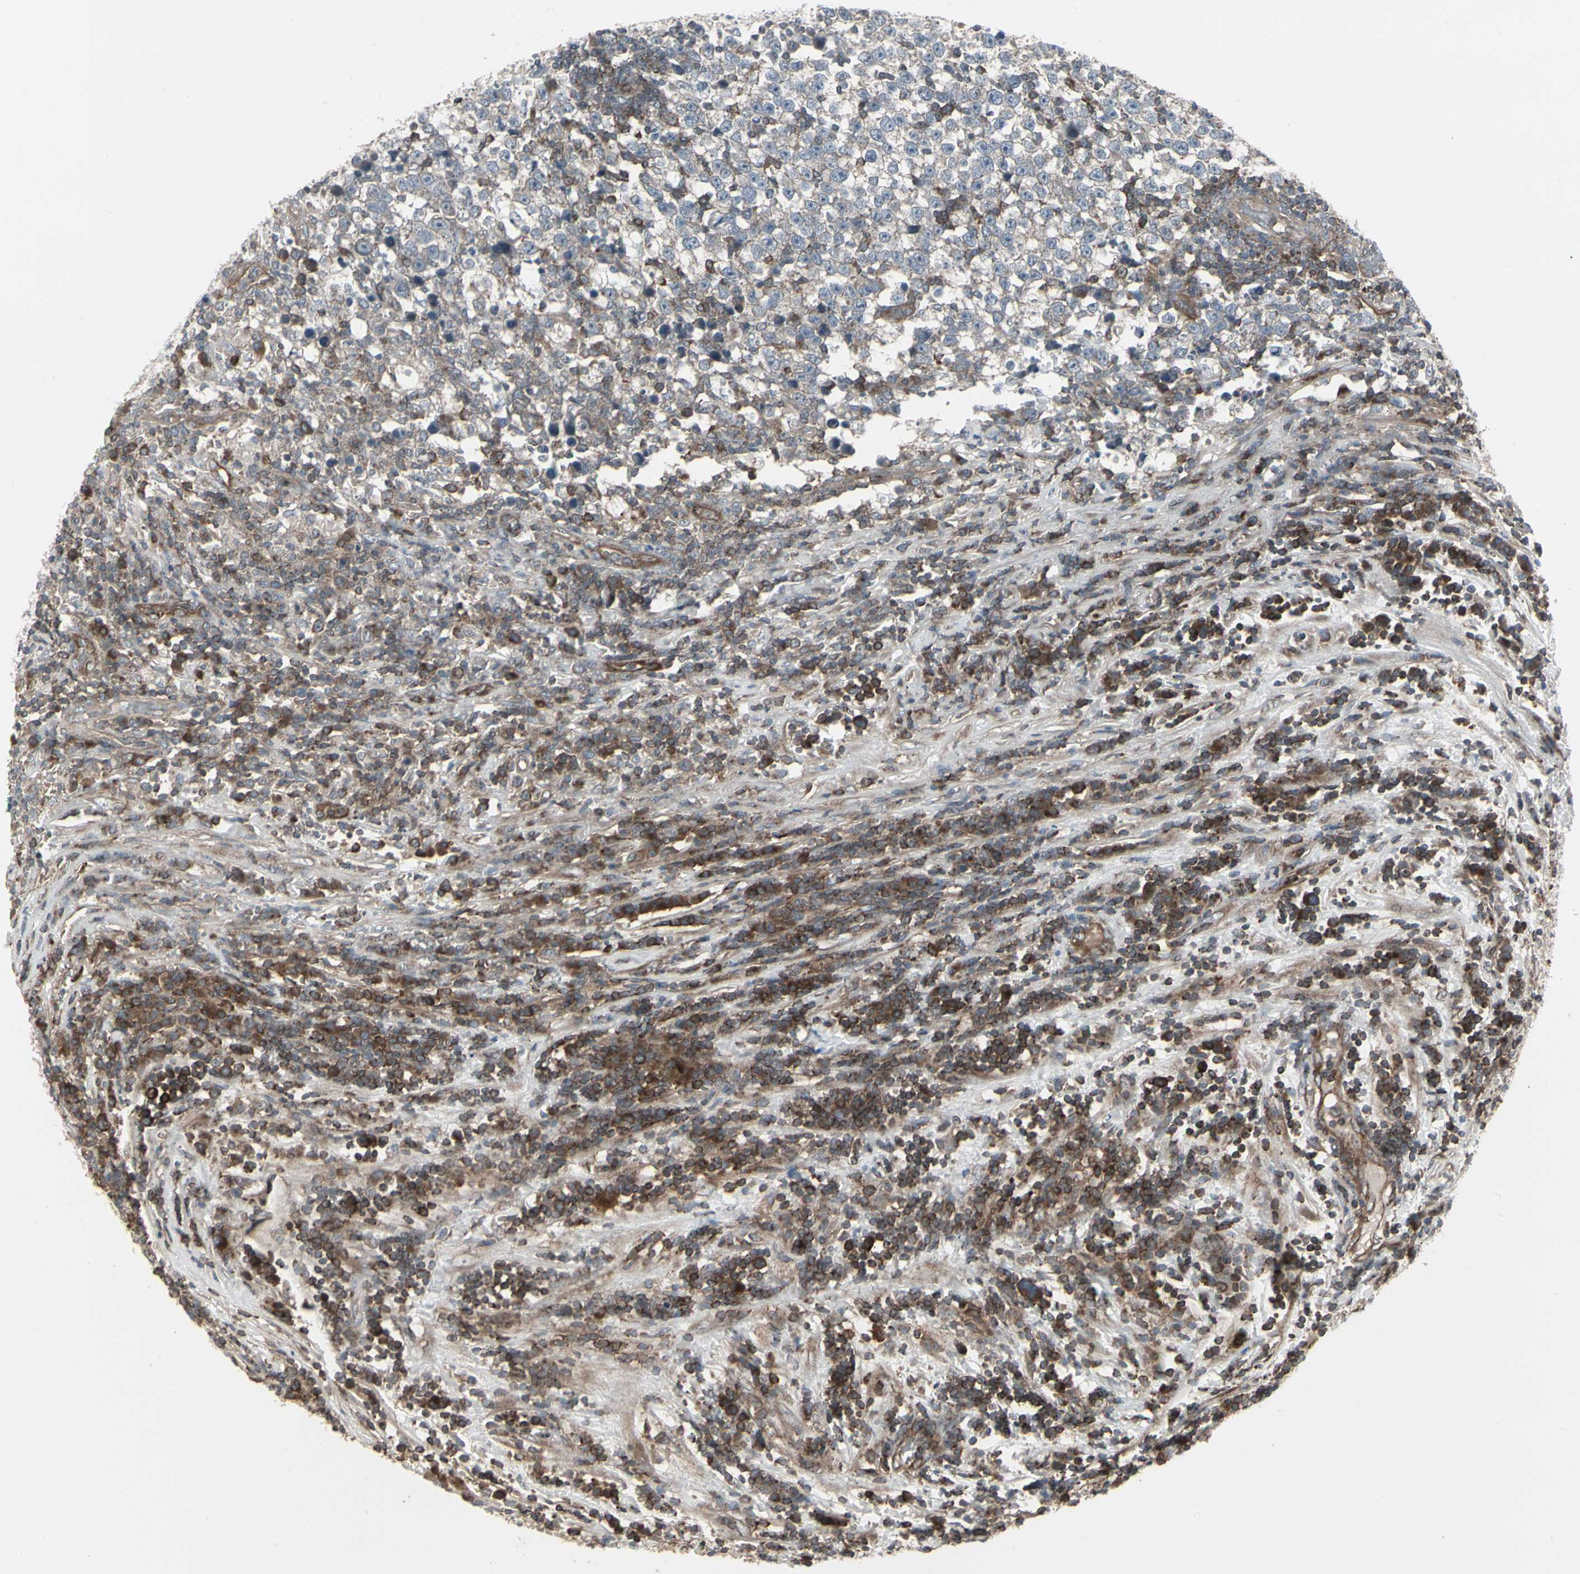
{"staining": {"intensity": "weak", "quantity": ">75%", "location": "cytoplasmic/membranous"}, "tissue": "testis cancer", "cell_type": "Tumor cells", "image_type": "cancer", "snomed": [{"axis": "morphology", "description": "Seminoma, NOS"}, {"axis": "topography", "description": "Testis"}], "caption": "The photomicrograph shows staining of testis cancer, revealing weak cytoplasmic/membranous protein staining (brown color) within tumor cells.", "gene": "EPS15", "patient": {"sex": "male", "age": 43}}